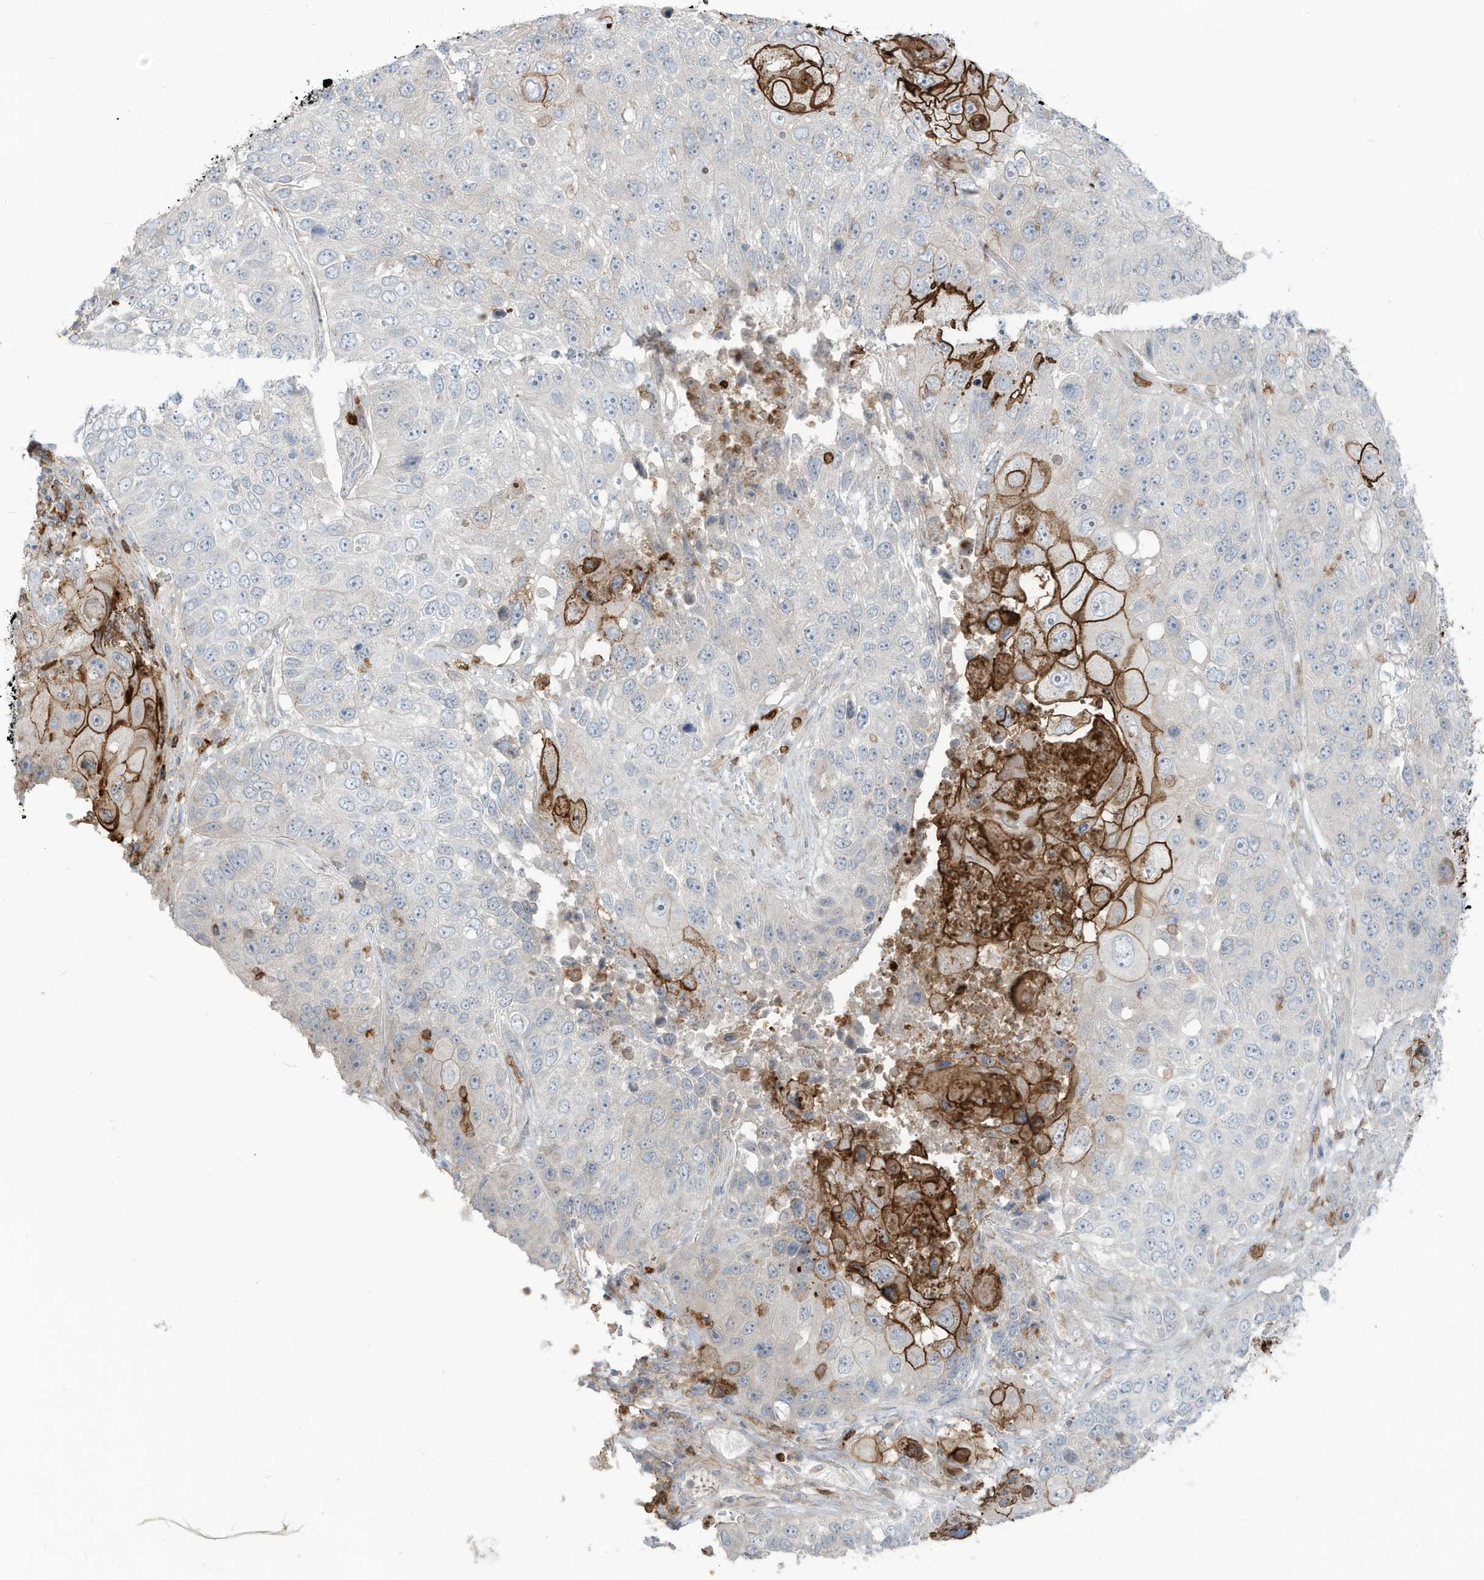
{"staining": {"intensity": "moderate", "quantity": "<25%", "location": "cytoplasmic/membranous"}, "tissue": "lung cancer", "cell_type": "Tumor cells", "image_type": "cancer", "snomed": [{"axis": "morphology", "description": "Squamous cell carcinoma, NOS"}, {"axis": "topography", "description": "Lung"}], "caption": "Immunohistochemistry of human lung cancer (squamous cell carcinoma) exhibits low levels of moderate cytoplasmic/membranous expression in about <25% of tumor cells.", "gene": "NOTO", "patient": {"sex": "male", "age": 61}}